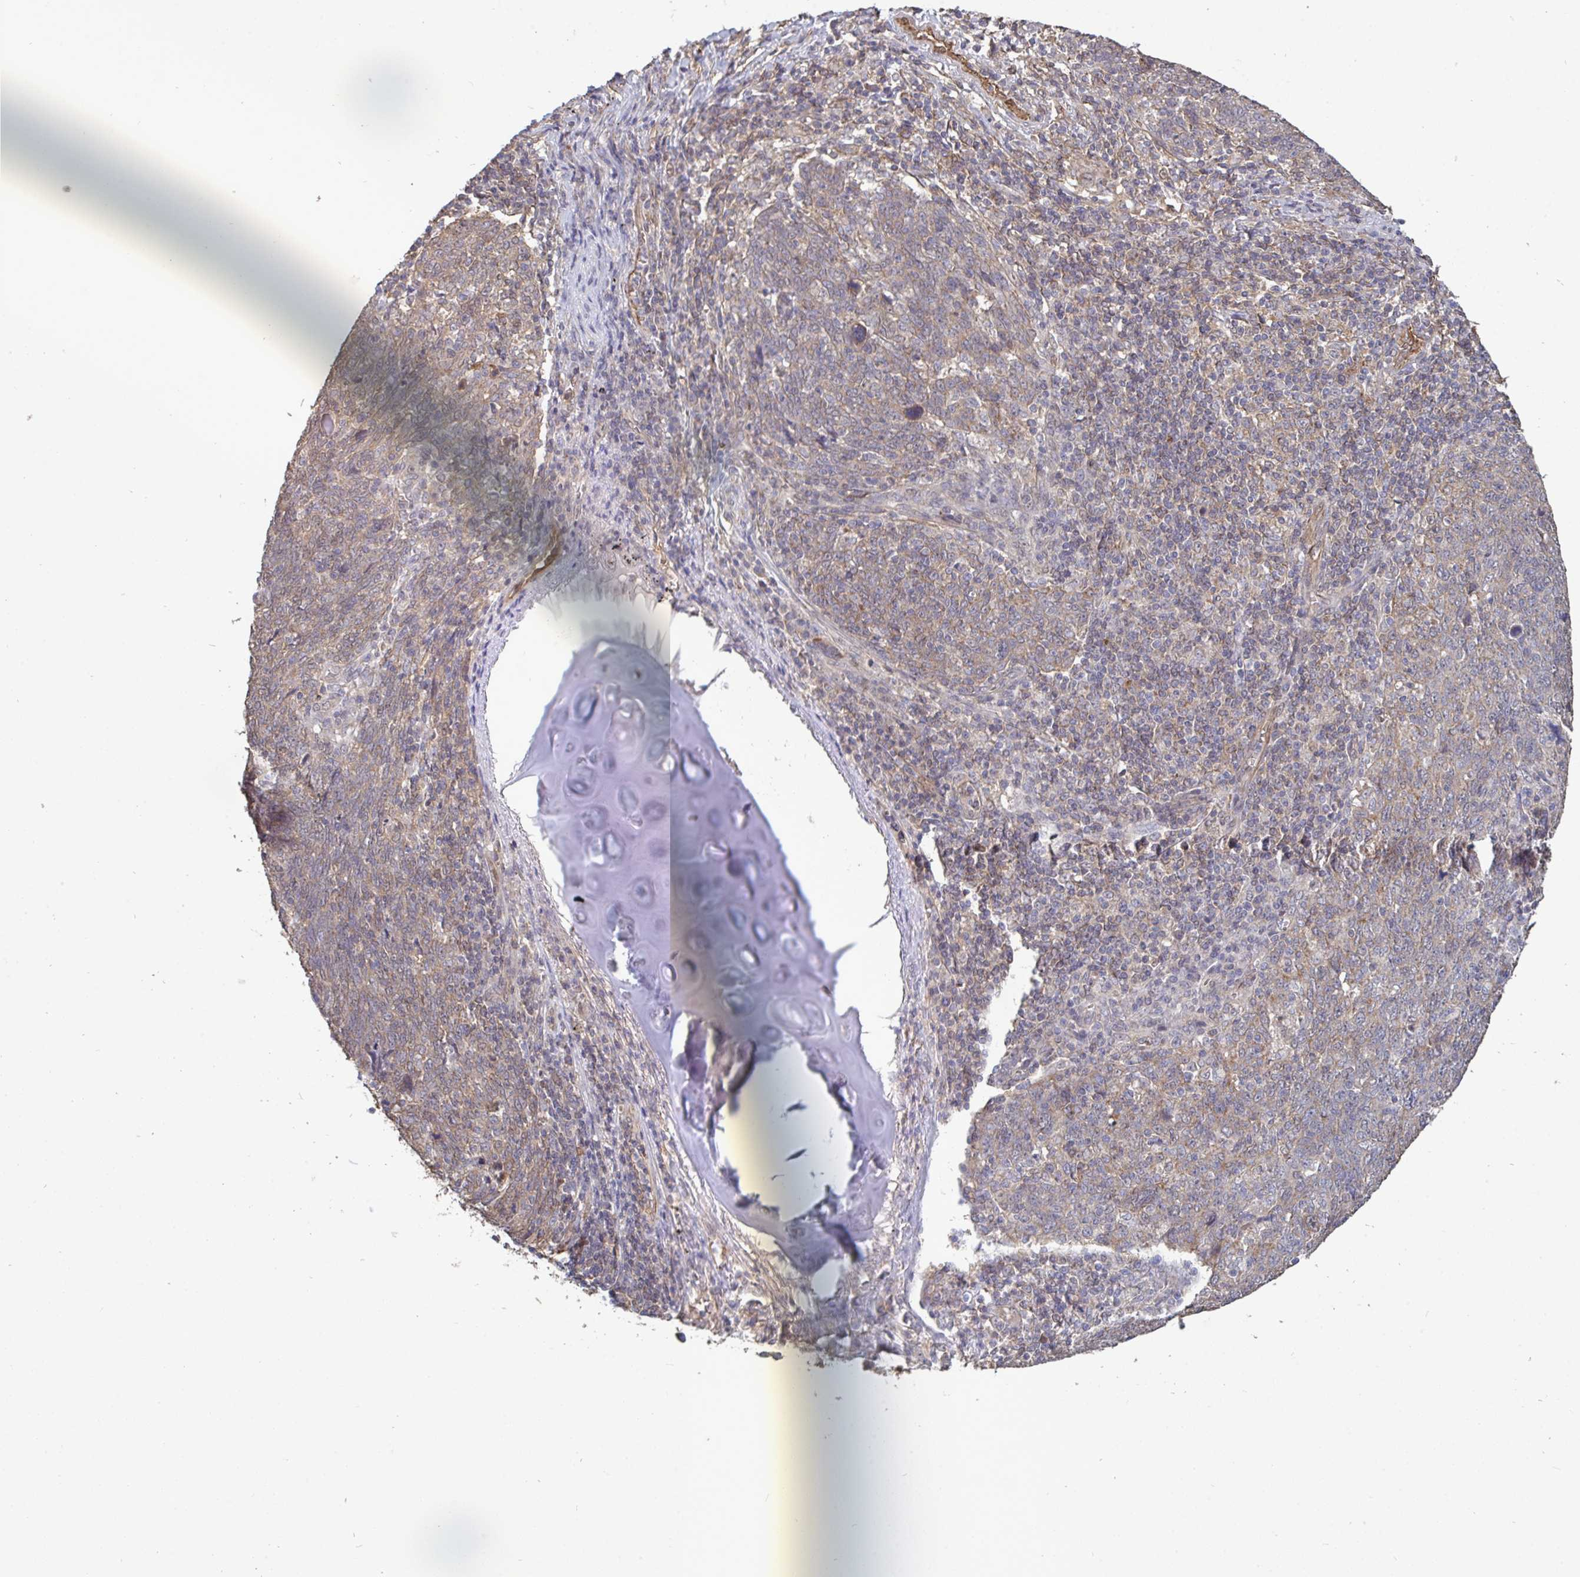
{"staining": {"intensity": "negative", "quantity": "none", "location": "none"}, "tissue": "lung cancer", "cell_type": "Tumor cells", "image_type": "cancer", "snomed": [{"axis": "morphology", "description": "Squamous cell carcinoma, NOS"}, {"axis": "topography", "description": "Lung"}], "caption": "An IHC photomicrograph of squamous cell carcinoma (lung) is shown. There is no staining in tumor cells of squamous cell carcinoma (lung).", "gene": "ISCU", "patient": {"sex": "female", "age": 72}}